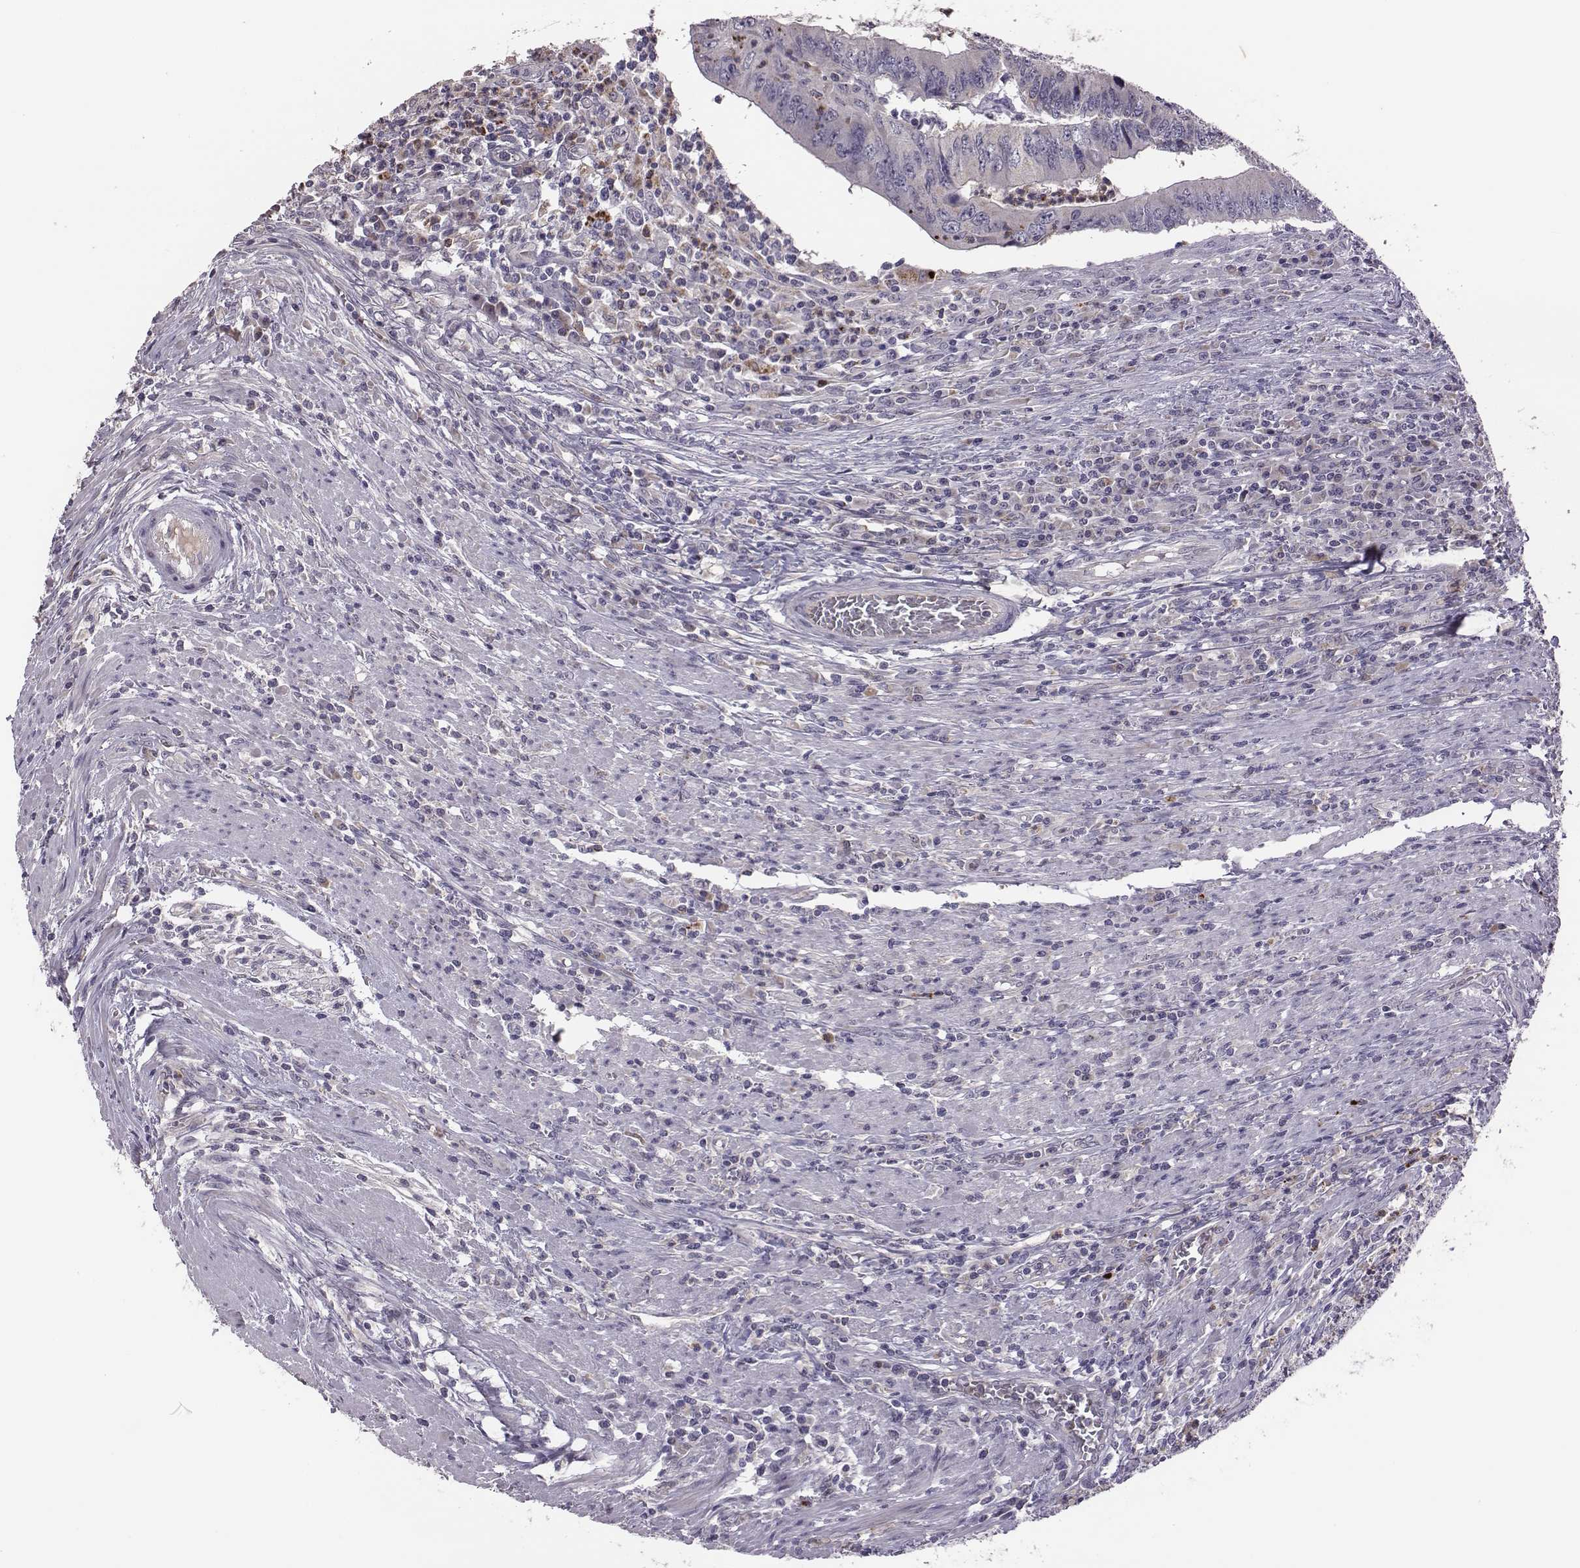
{"staining": {"intensity": "negative", "quantity": "none", "location": "none"}, "tissue": "colorectal cancer", "cell_type": "Tumor cells", "image_type": "cancer", "snomed": [{"axis": "morphology", "description": "Adenocarcinoma, NOS"}, {"axis": "topography", "description": "Colon"}], "caption": "Histopathology image shows no significant protein expression in tumor cells of adenocarcinoma (colorectal).", "gene": "KMO", "patient": {"sex": "male", "age": 53}}